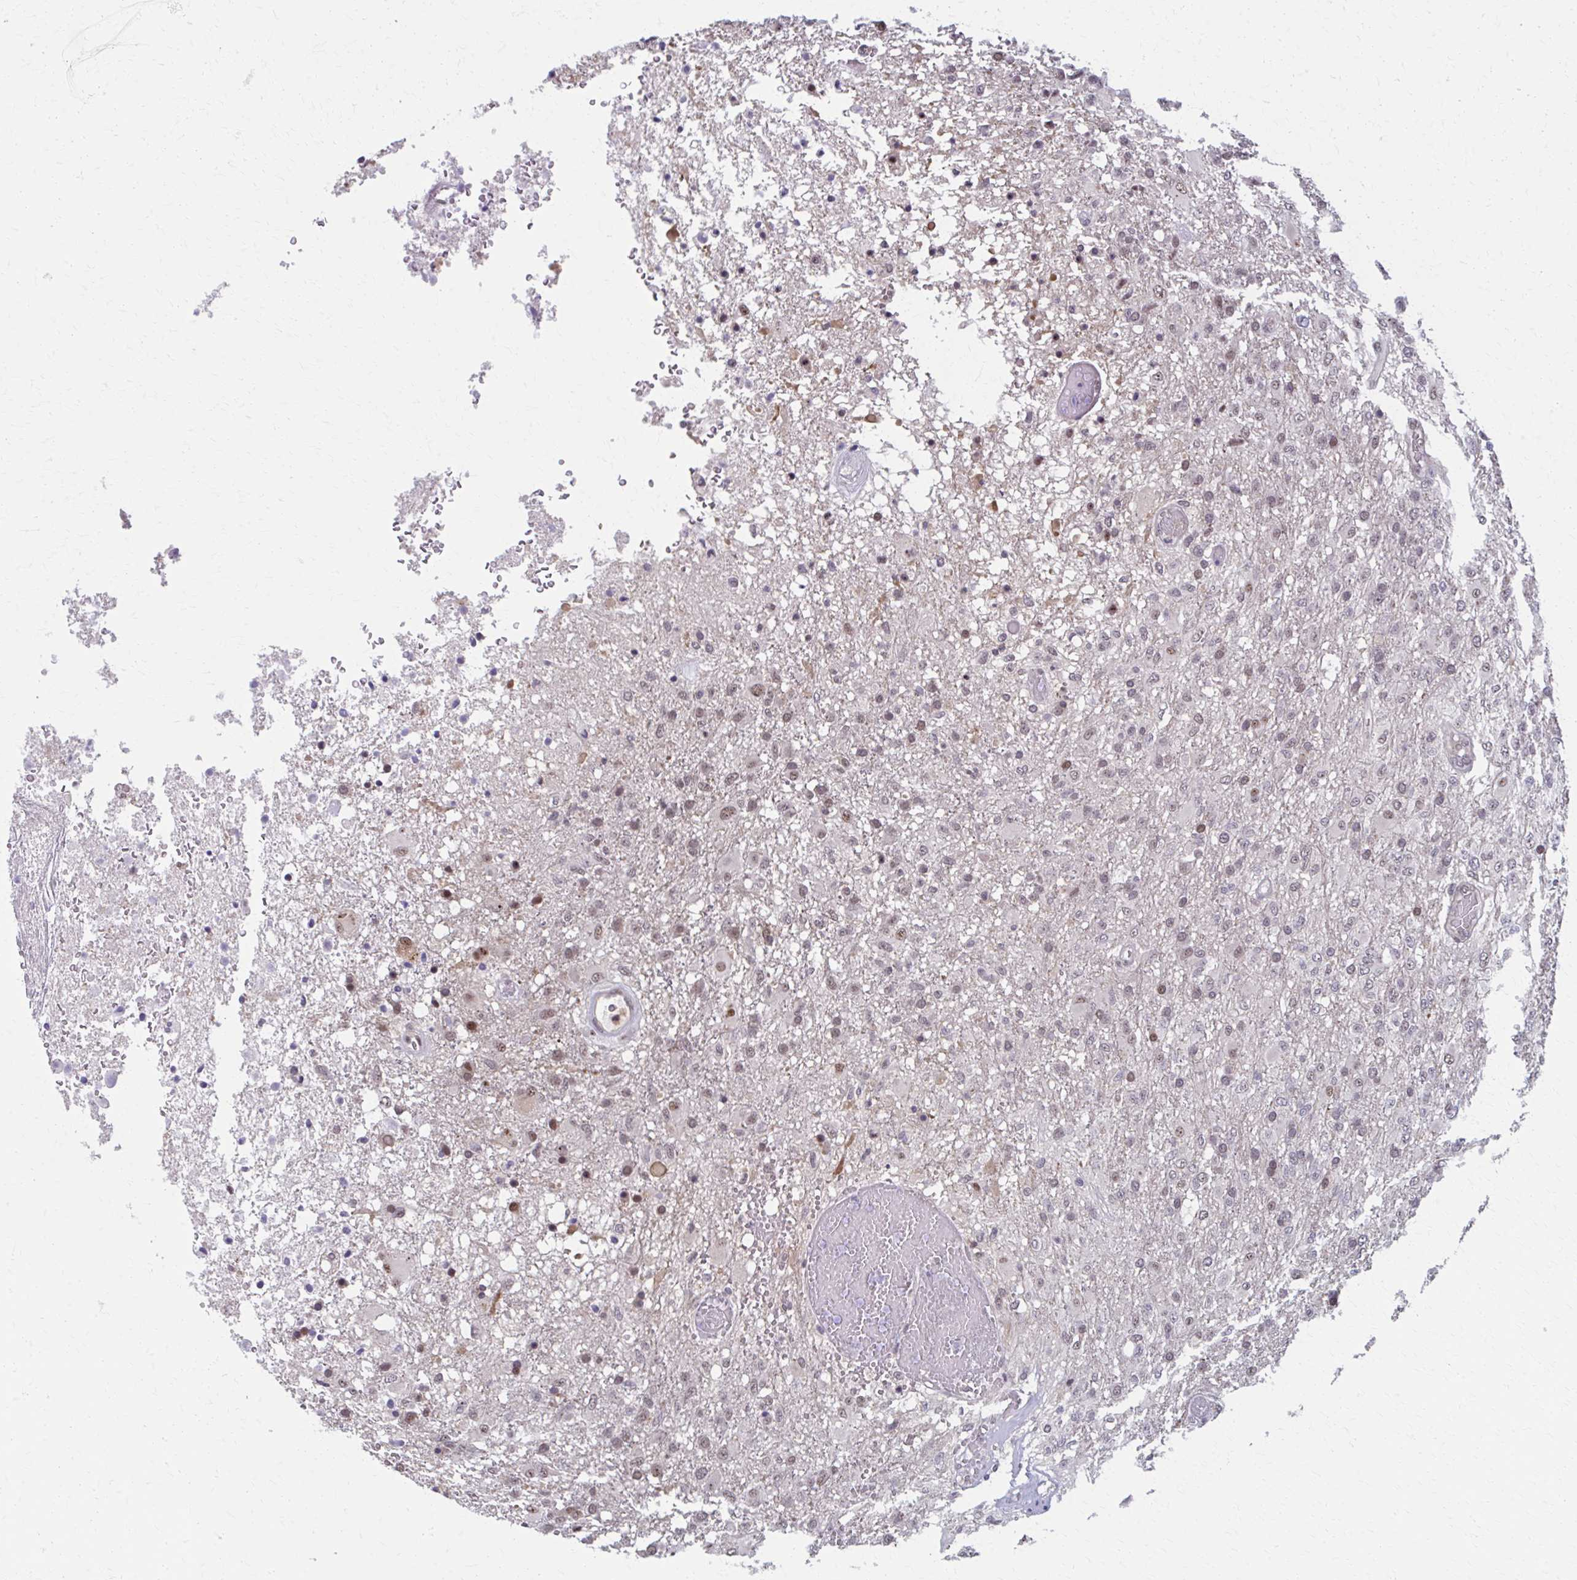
{"staining": {"intensity": "weak", "quantity": "25%-75%", "location": "nuclear"}, "tissue": "glioma", "cell_type": "Tumor cells", "image_type": "cancer", "snomed": [{"axis": "morphology", "description": "Glioma, malignant, High grade"}, {"axis": "topography", "description": "Brain"}], "caption": "This micrograph exhibits malignant high-grade glioma stained with immunohistochemistry (IHC) to label a protein in brown. The nuclear of tumor cells show weak positivity for the protein. Nuclei are counter-stained blue.", "gene": "SETBP1", "patient": {"sex": "female", "age": 74}}